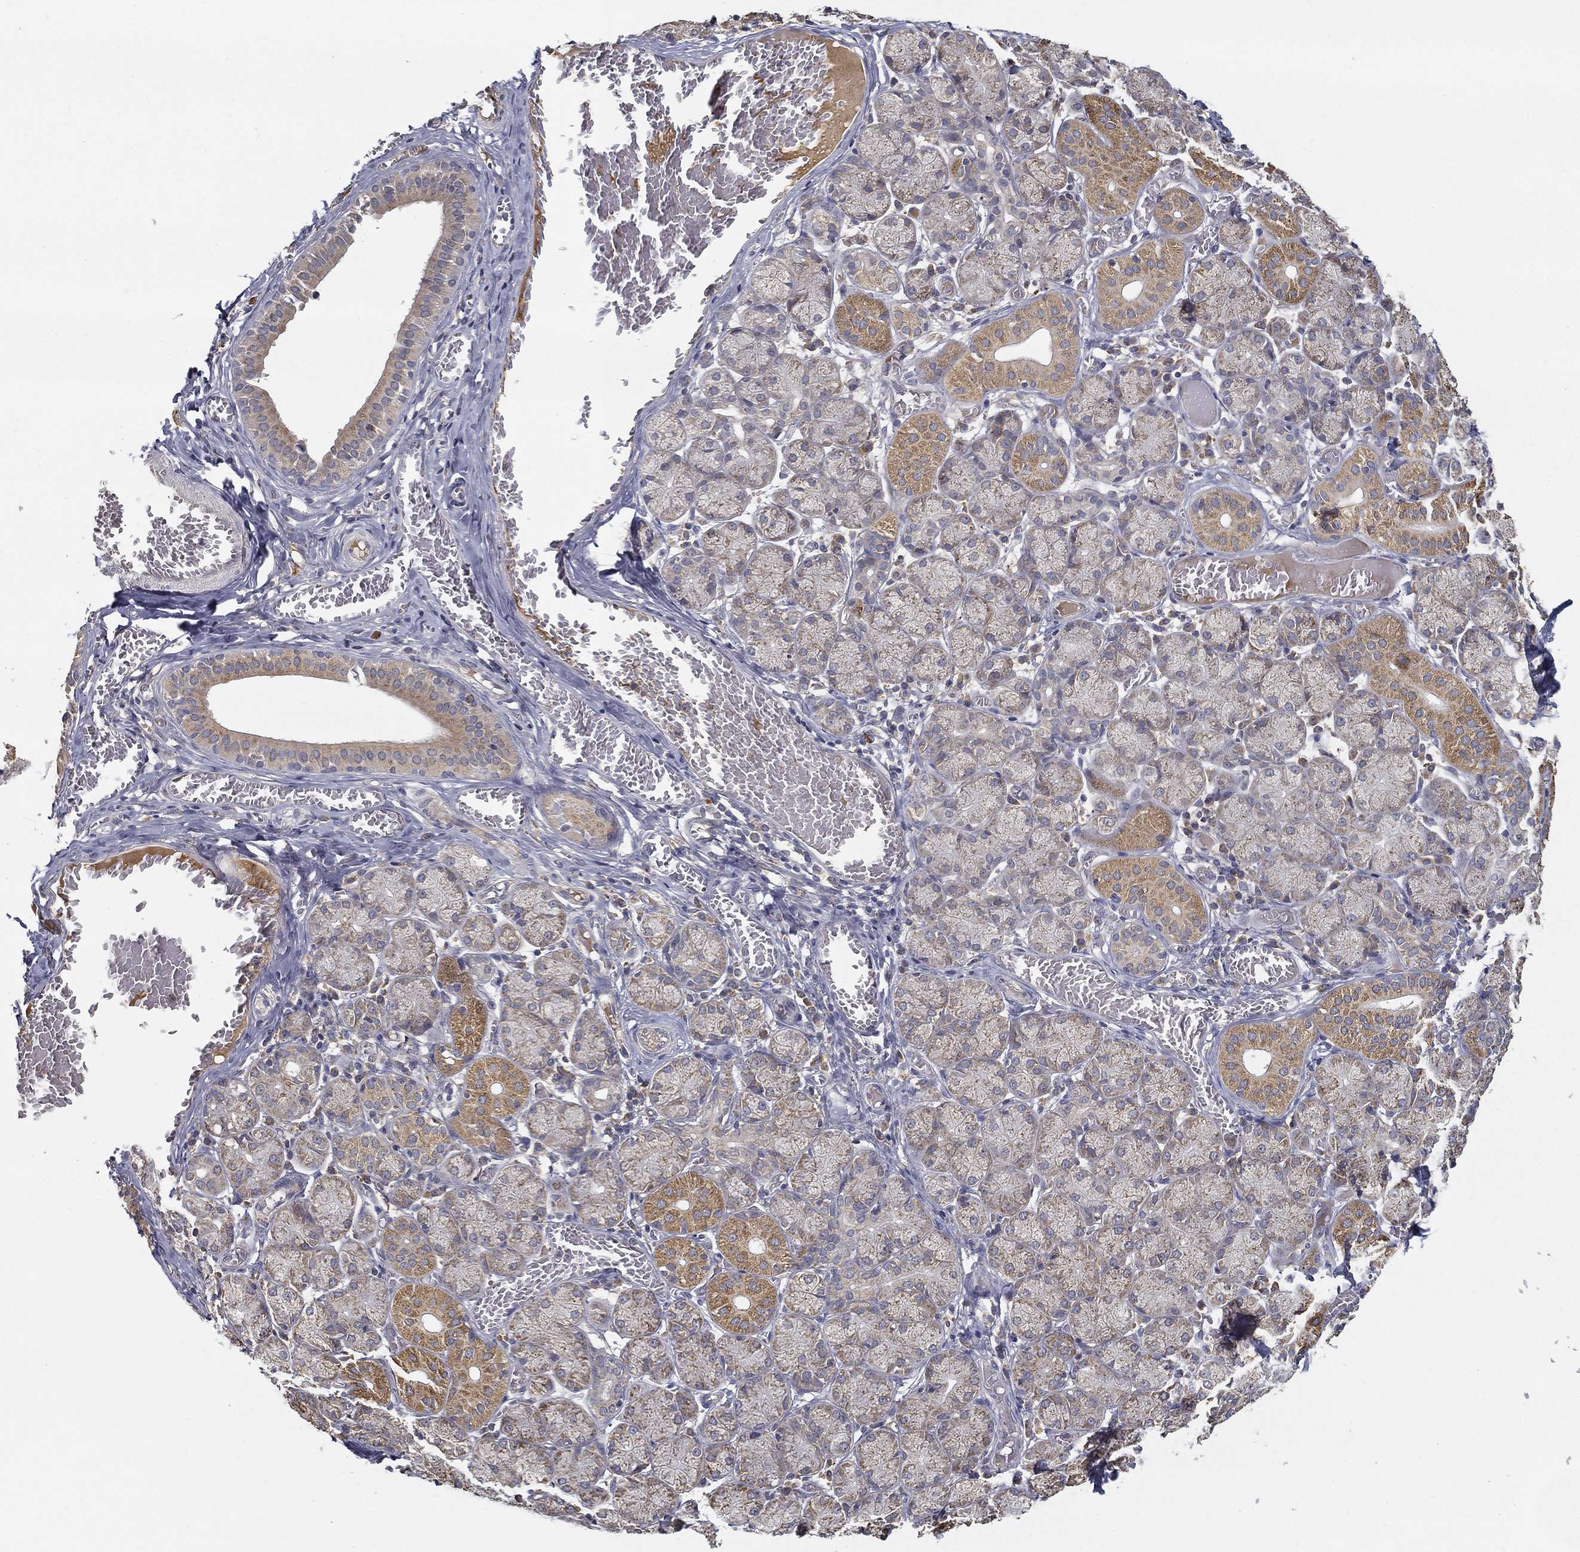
{"staining": {"intensity": "moderate", "quantity": "<25%", "location": "cytoplasmic/membranous"}, "tissue": "salivary gland", "cell_type": "Glandular cells", "image_type": "normal", "snomed": [{"axis": "morphology", "description": "Normal tissue, NOS"}, {"axis": "topography", "description": "Salivary gland"}, {"axis": "topography", "description": "Peripheral nerve tissue"}], "caption": "A high-resolution image shows IHC staining of benign salivary gland, which shows moderate cytoplasmic/membranous staining in about <25% of glandular cells. Nuclei are stained in blue.", "gene": "MT", "patient": {"sex": "female", "age": 24}}